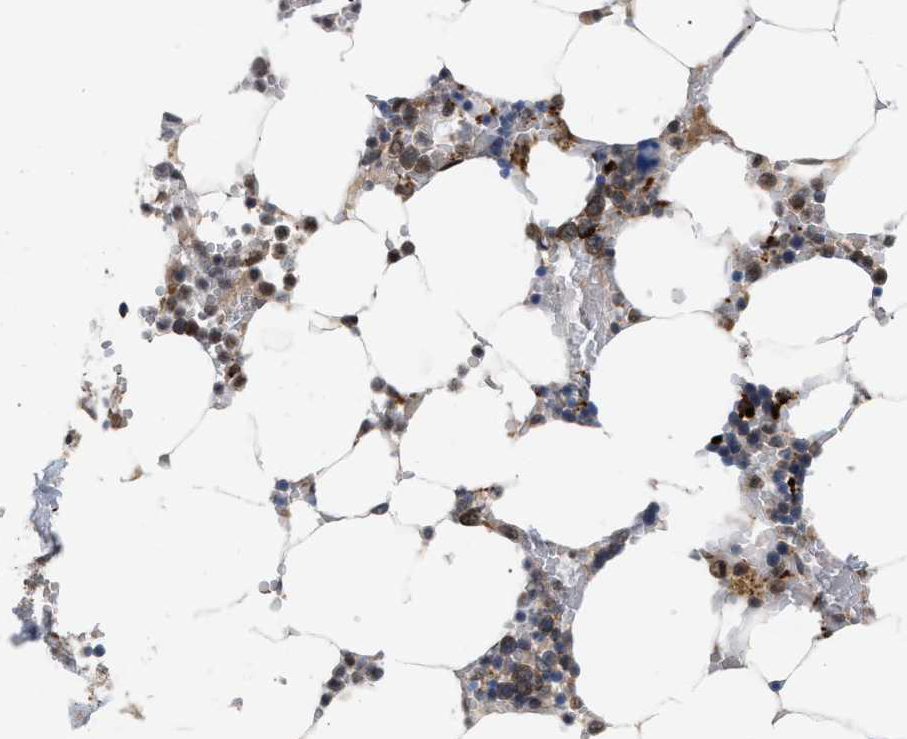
{"staining": {"intensity": "moderate", "quantity": "<25%", "location": "cytoplasmic/membranous,nuclear"}, "tissue": "bone marrow", "cell_type": "Hematopoietic cells", "image_type": "normal", "snomed": [{"axis": "morphology", "description": "Normal tissue, NOS"}, {"axis": "topography", "description": "Bone marrow"}], "caption": "Bone marrow stained for a protein shows moderate cytoplasmic/membranous,nuclear positivity in hematopoietic cells.", "gene": "UPF1", "patient": {"sex": "male", "age": 70}}